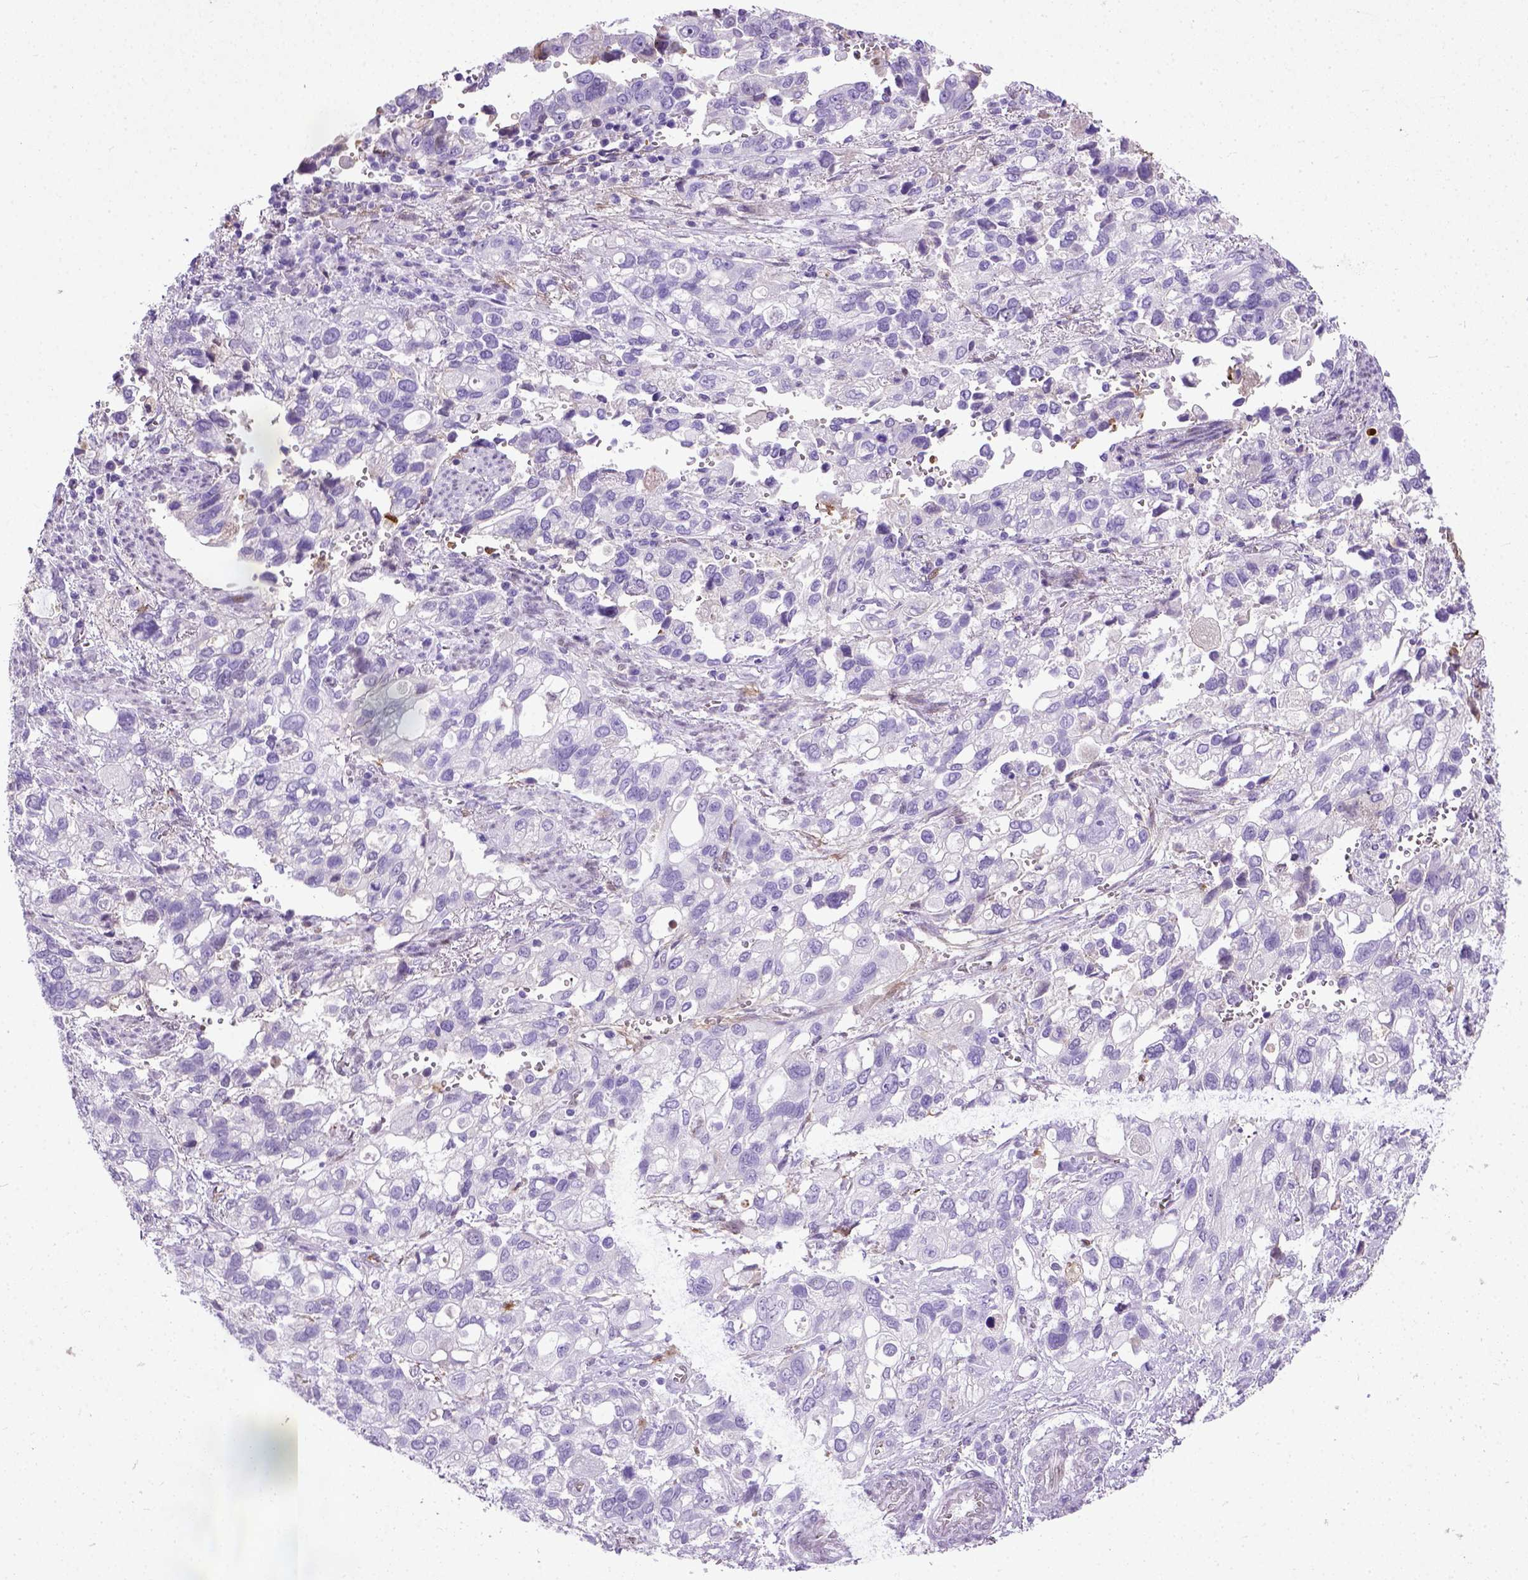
{"staining": {"intensity": "negative", "quantity": "none", "location": "none"}, "tissue": "stomach cancer", "cell_type": "Tumor cells", "image_type": "cancer", "snomed": [{"axis": "morphology", "description": "Adenocarcinoma, NOS"}, {"axis": "topography", "description": "Stomach, upper"}], "caption": "DAB immunohistochemical staining of human adenocarcinoma (stomach) reveals no significant positivity in tumor cells.", "gene": "ADAMTS8", "patient": {"sex": "female", "age": 81}}